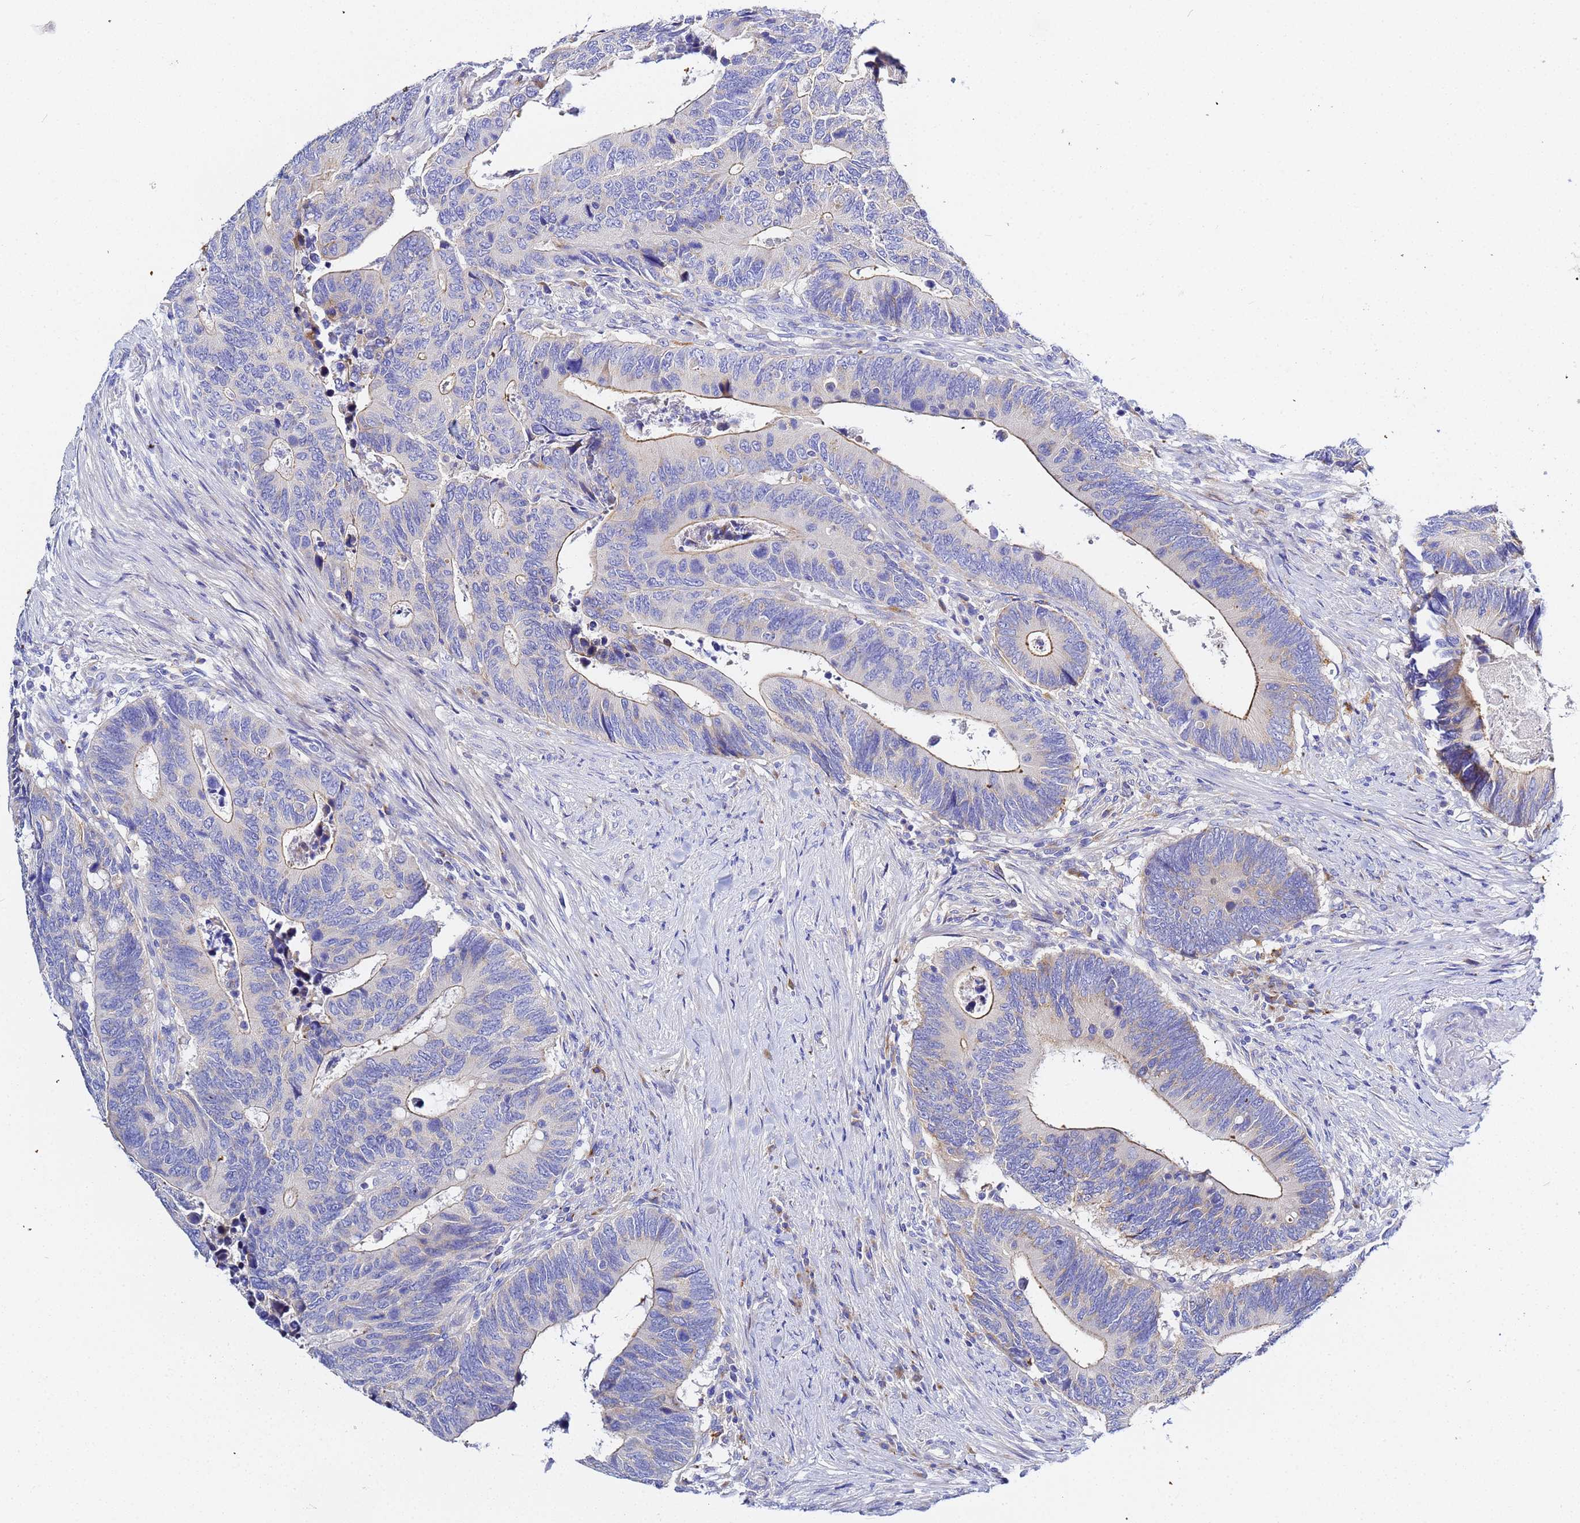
{"staining": {"intensity": "moderate", "quantity": "<25%", "location": "cytoplasmic/membranous"}, "tissue": "colorectal cancer", "cell_type": "Tumor cells", "image_type": "cancer", "snomed": [{"axis": "morphology", "description": "Adenocarcinoma, NOS"}, {"axis": "topography", "description": "Colon"}], "caption": "Moderate cytoplasmic/membranous protein staining is appreciated in approximately <25% of tumor cells in colorectal cancer.", "gene": "VTI1B", "patient": {"sex": "male", "age": 87}}